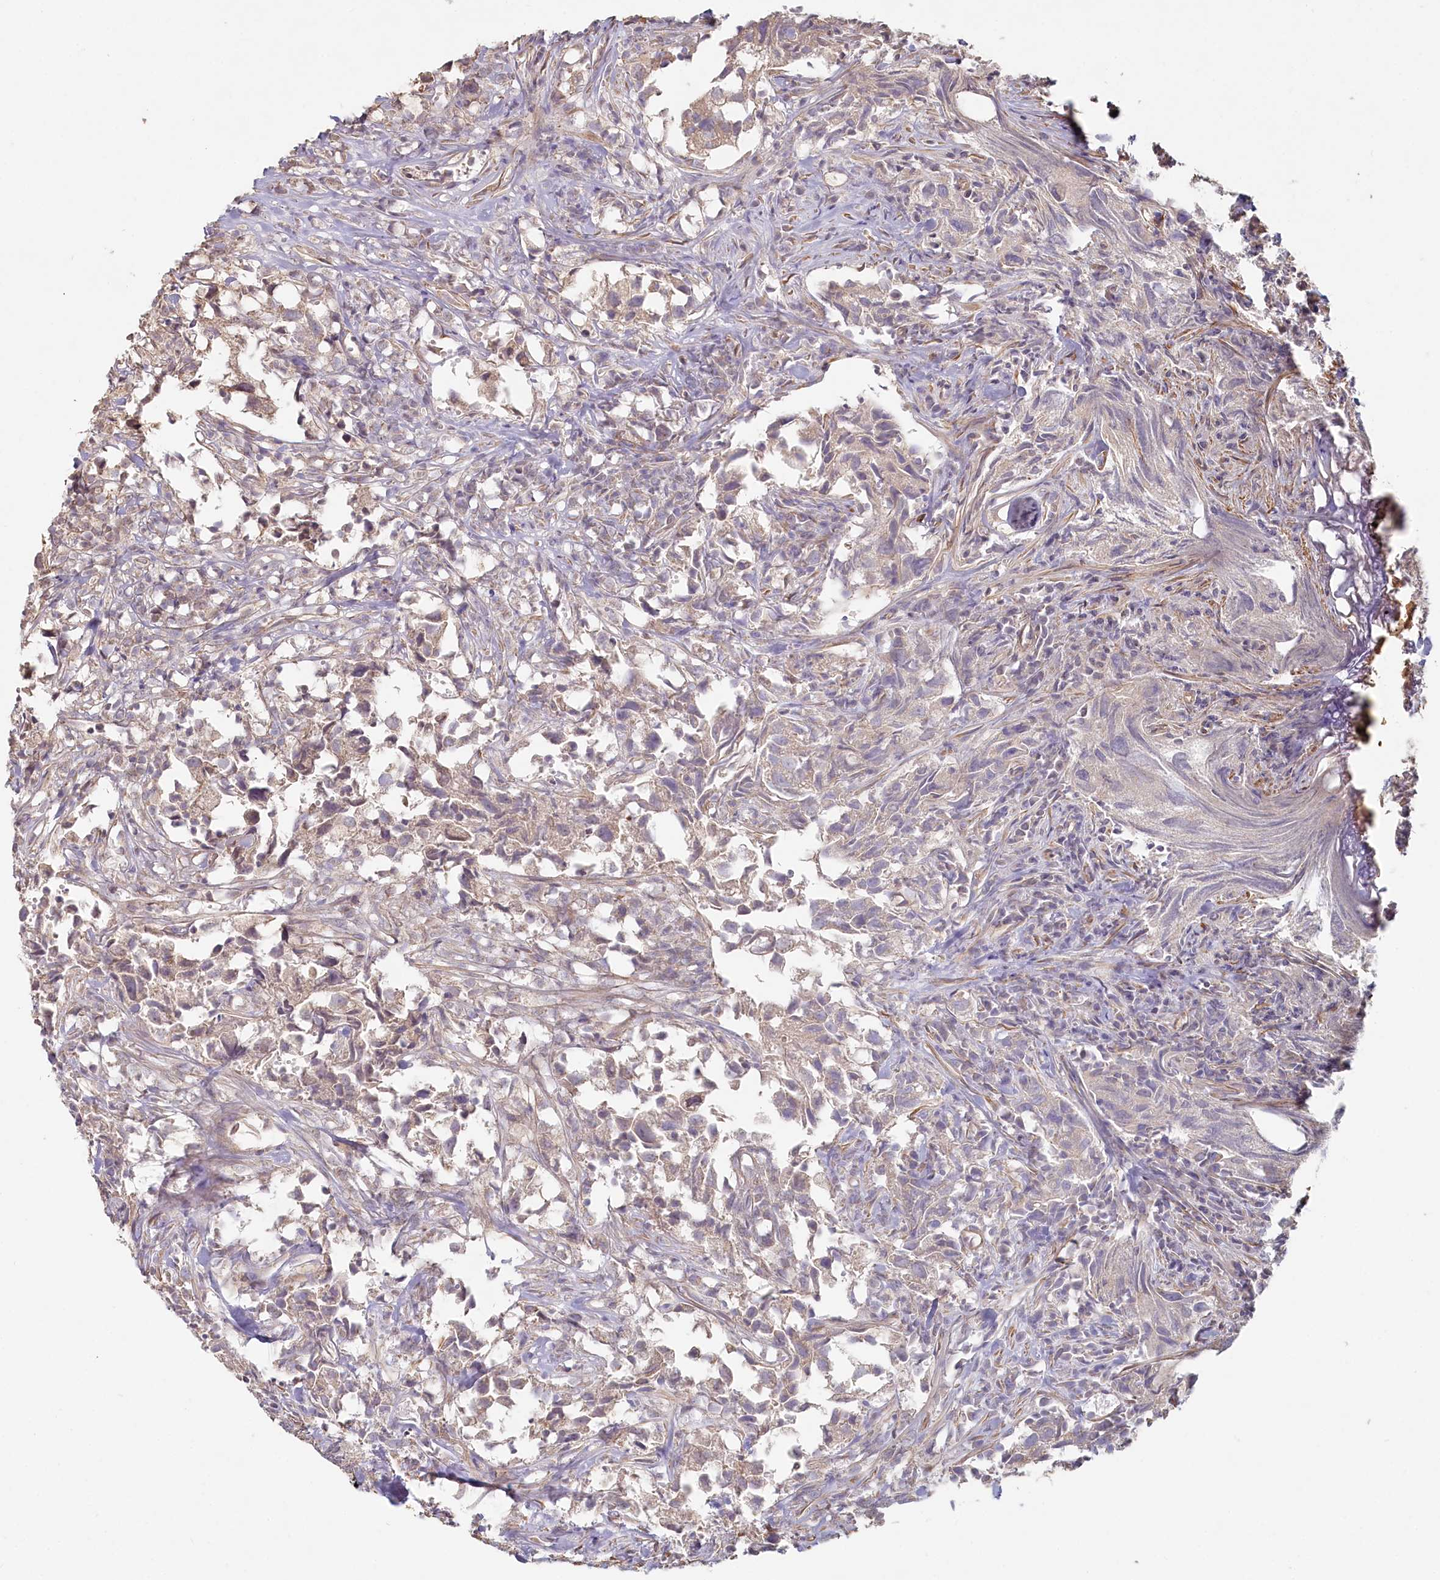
{"staining": {"intensity": "weak", "quantity": "<25%", "location": "cytoplasmic/membranous"}, "tissue": "urothelial cancer", "cell_type": "Tumor cells", "image_type": "cancer", "snomed": [{"axis": "morphology", "description": "Urothelial carcinoma, High grade"}, {"axis": "topography", "description": "Urinary bladder"}], "caption": "IHC photomicrograph of human high-grade urothelial carcinoma stained for a protein (brown), which demonstrates no staining in tumor cells. (Brightfield microscopy of DAB (3,3'-diaminobenzidine) immunohistochemistry (IHC) at high magnification).", "gene": "TCHP", "patient": {"sex": "female", "age": 75}}